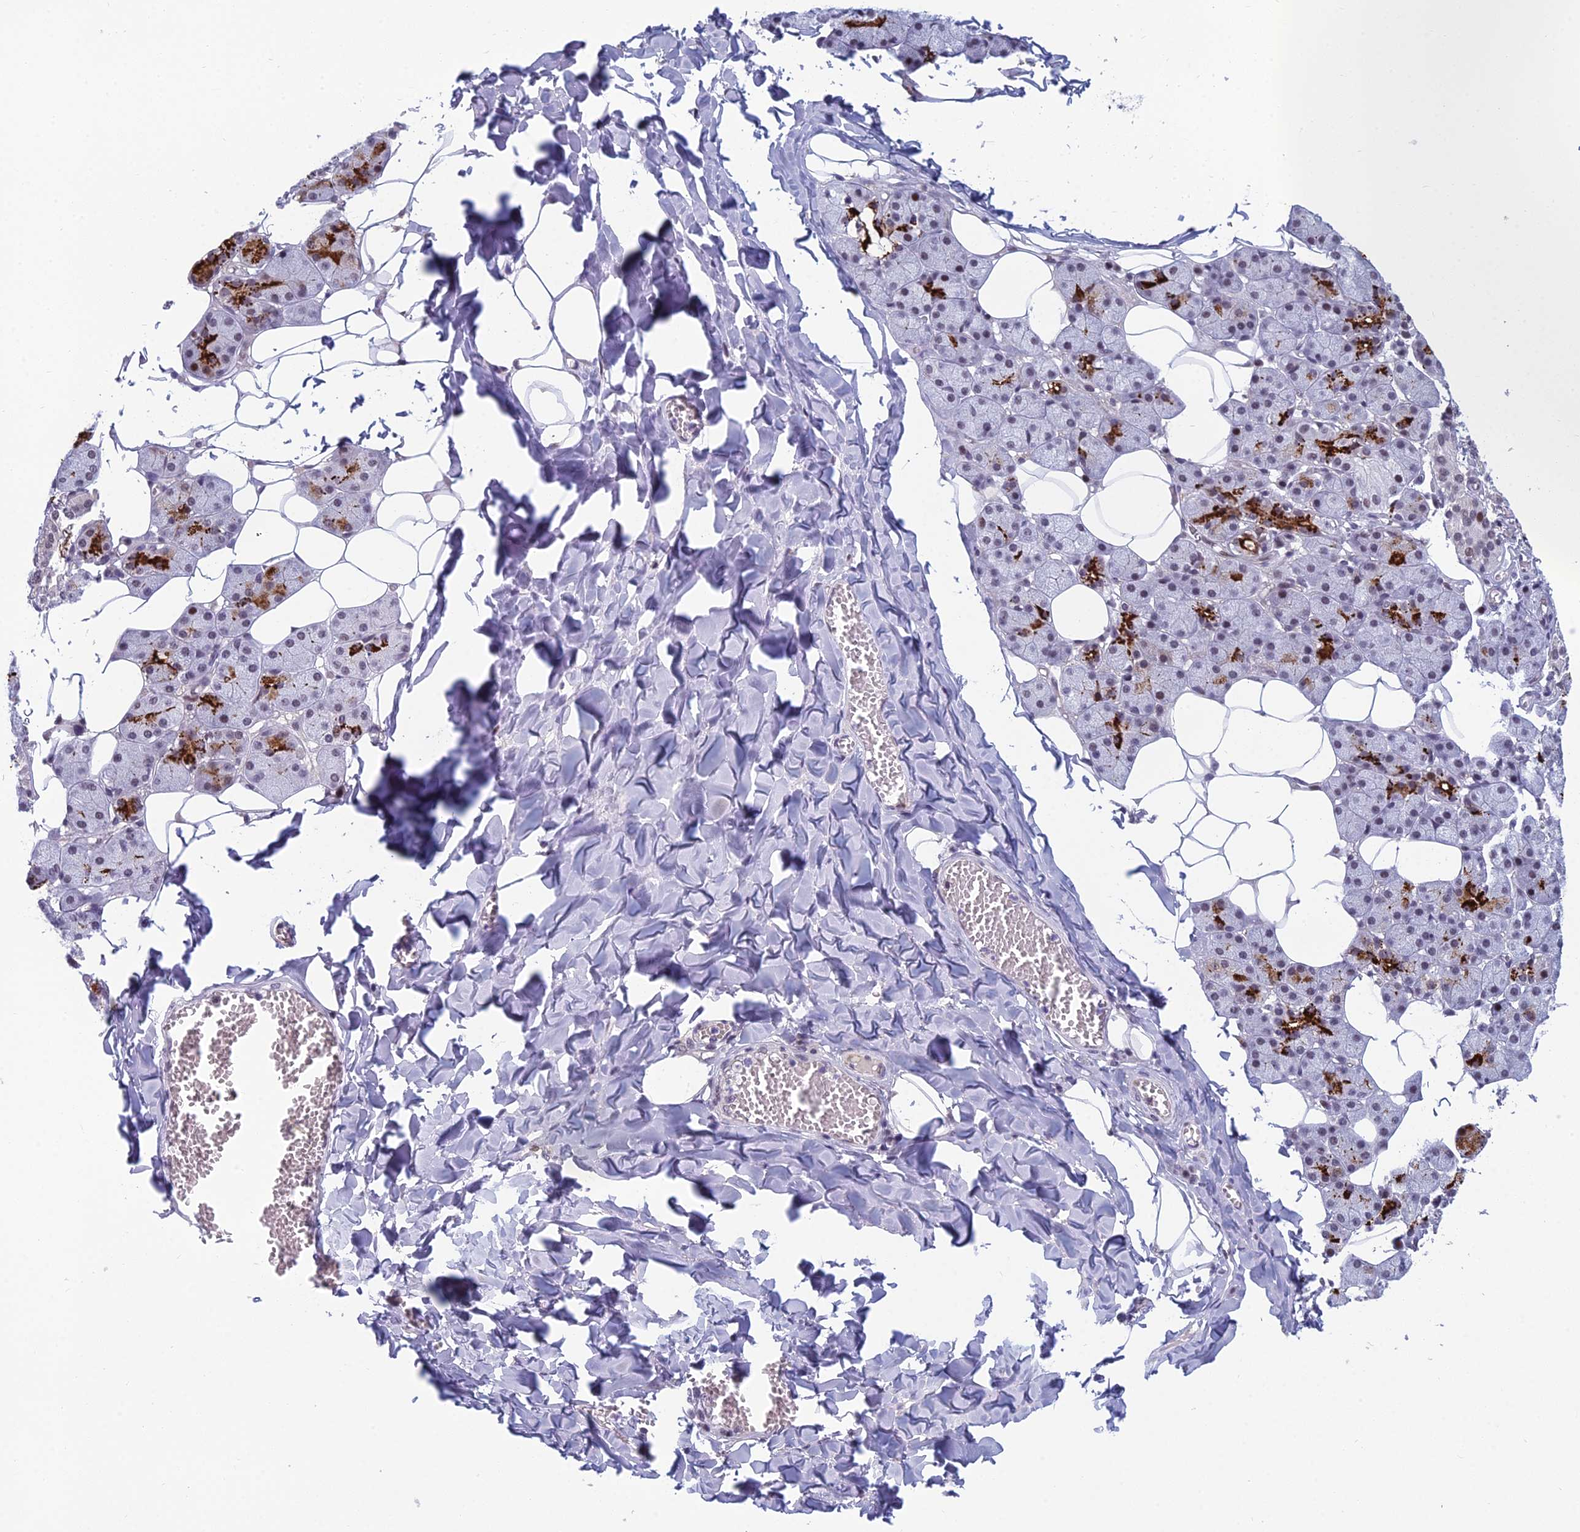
{"staining": {"intensity": "strong", "quantity": "<25%", "location": "cytoplasmic/membranous,nuclear"}, "tissue": "salivary gland", "cell_type": "Glandular cells", "image_type": "normal", "snomed": [{"axis": "morphology", "description": "Normal tissue, NOS"}, {"axis": "topography", "description": "Salivary gland"}], "caption": "About <25% of glandular cells in normal human salivary gland display strong cytoplasmic/membranous,nuclear protein expression as visualized by brown immunohistochemical staining.", "gene": "RGS17", "patient": {"sex": "female", "age": 33}}